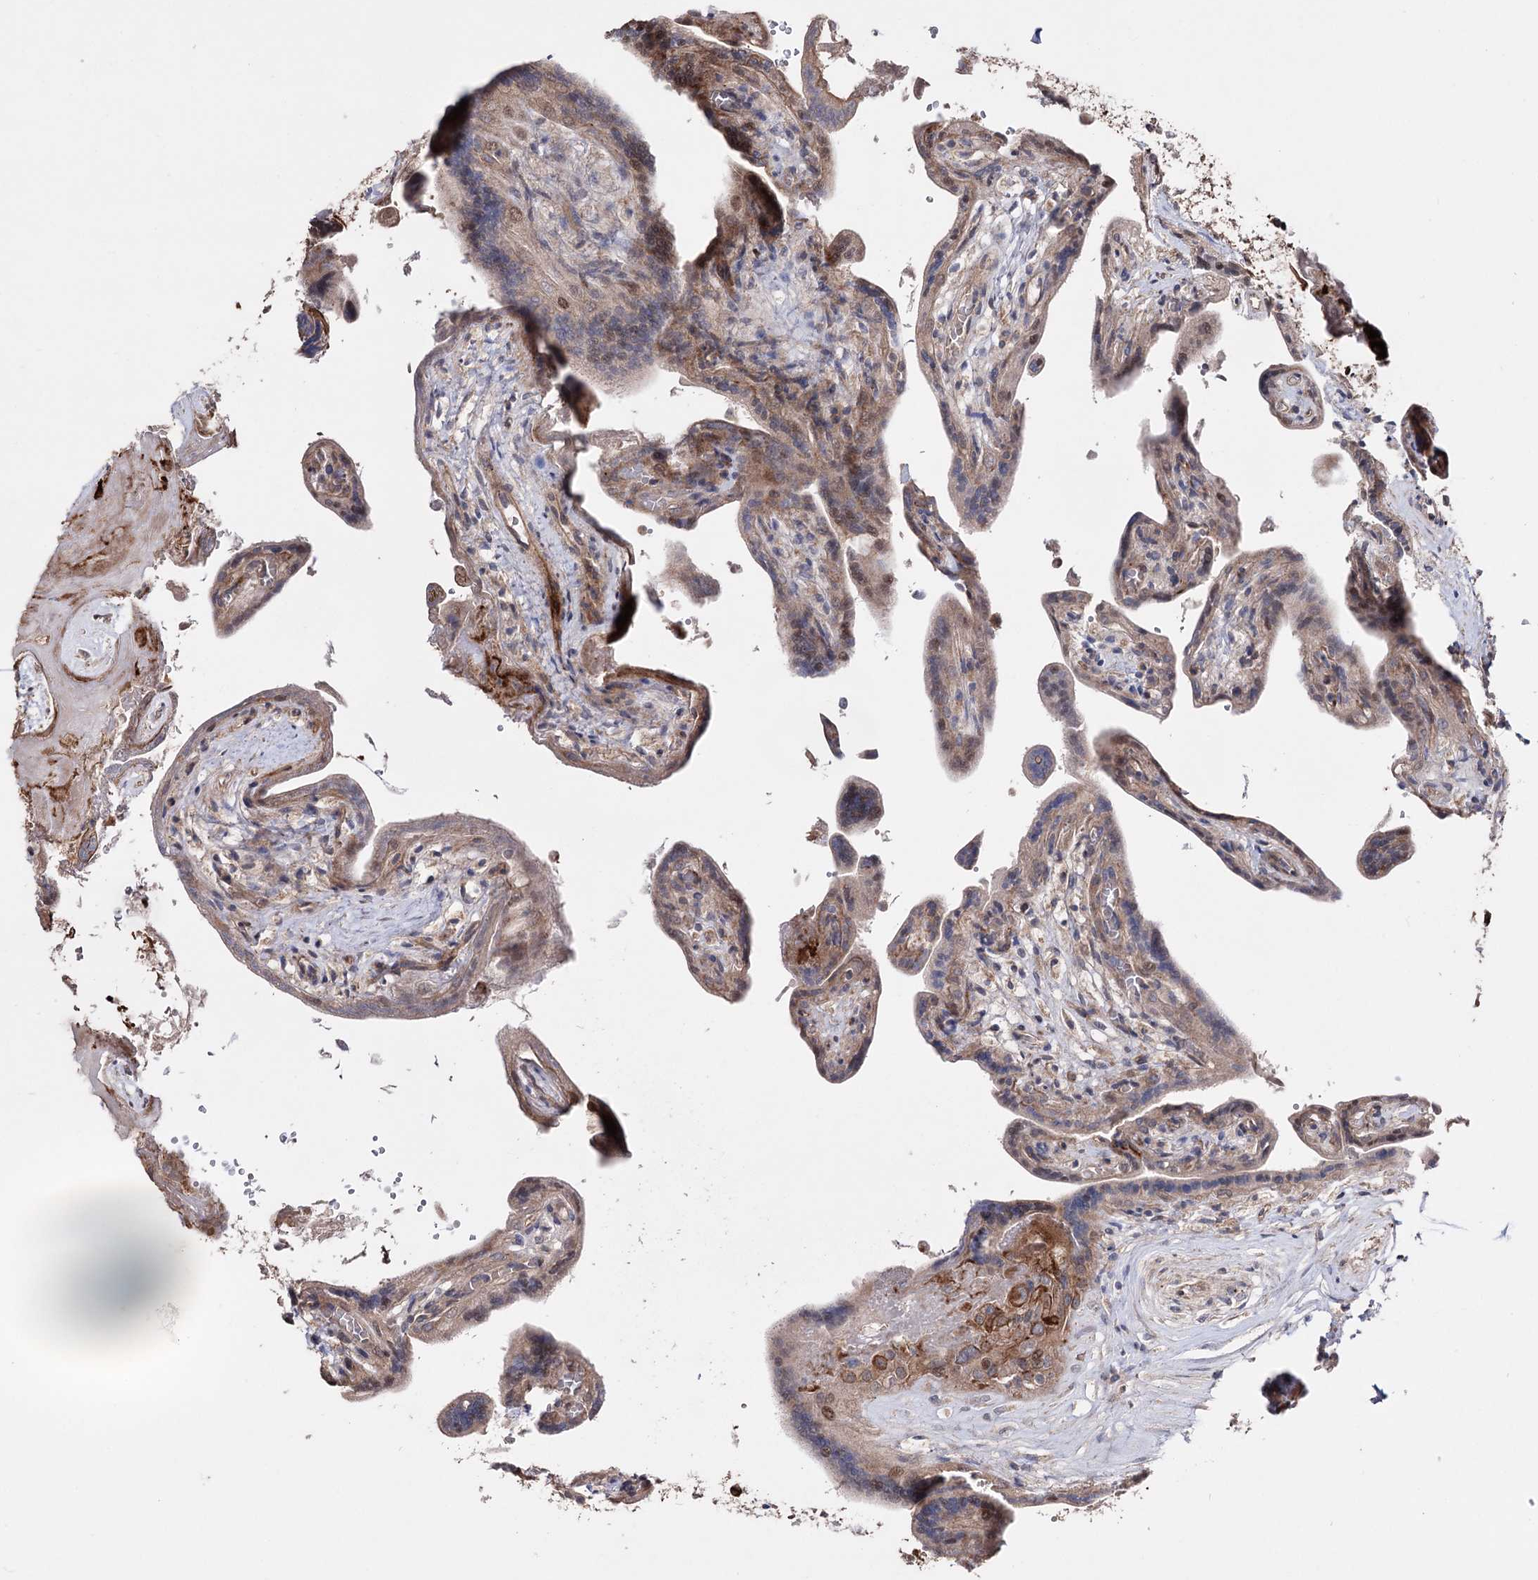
{"staining": {"intensity": "moderate", "quantity": ">75%", "location": "cytoplasmic/membranous"}, "tissue": "placenta", "cell_type": "Trophoblastic cells", "image_type": "normal", "snomed": [{"axis": "morphology", "description": "Normal tissue, NOS"}, {"axis": "topography", "description": "Placenta"}], "caption": "Placenta stained for a protein (brown) exhibits moderate cytoplasmic/membranous positive positivity in about >75% of trophoblastic cells.", "gene": "CPNE8", "patient": {"sex": "female", "age": 37}}